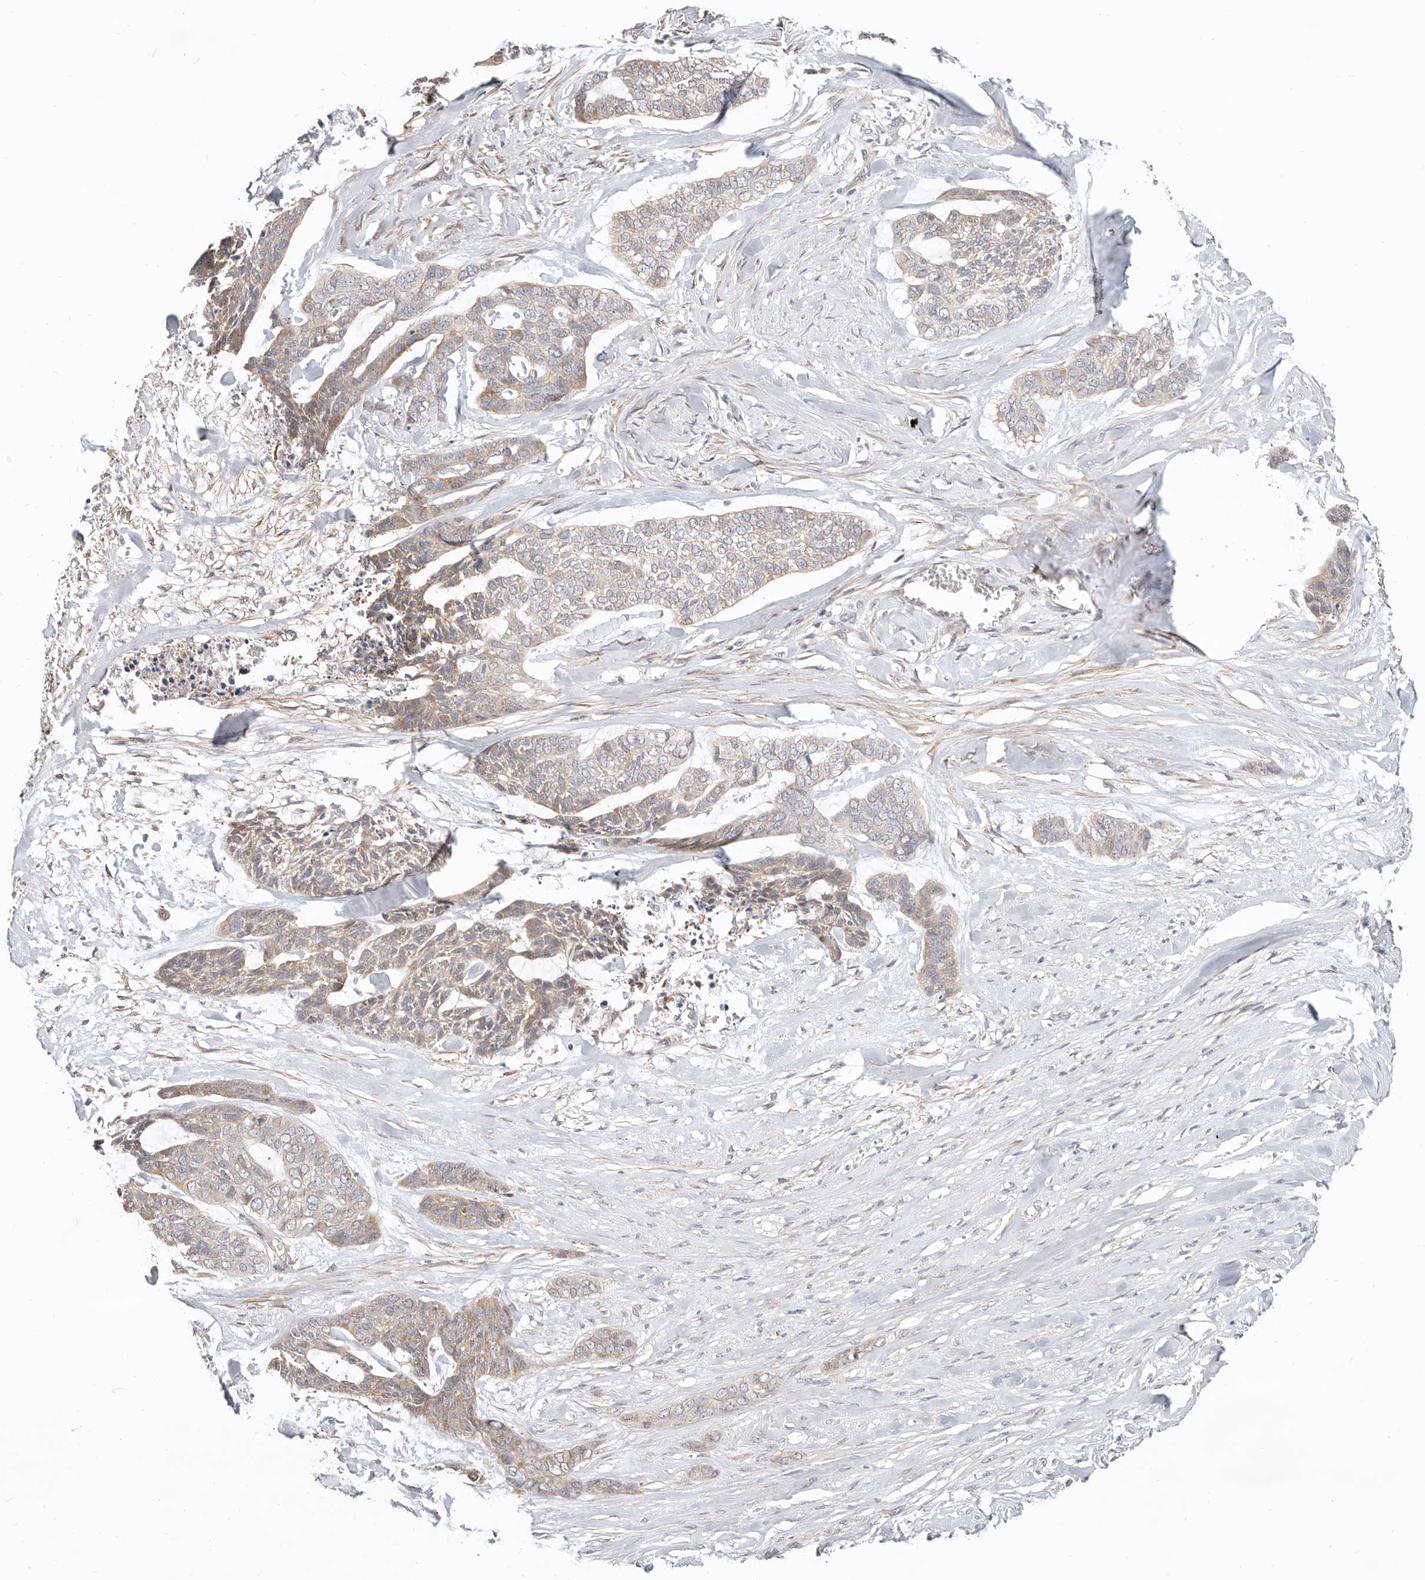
{"staining": {"intensity": "weak", "quantity": ">75%", "location": "cytoplasmic/membranous"}, "tissue": "skin cancer", "cell_type": "Tumor cells", "image_type": "cancer", "snomed": [{"axis": "morphology", "description": "Basal cell carcinoma"}, {"axis": "topography", "description": "Skin"}], "caption": "Protein expression analysis of human skin cancer reveals weak cytoplasmic/membranous staining in about >75% of tumor cells. (Stains: DAB (3,3'-diaminobenzidine) in brown, nuclei in blue, Microscopy: brightfield microscopy at high magnification).", "gene": "ZRANB1", "patient": {"sex": "female", "age": 64}}